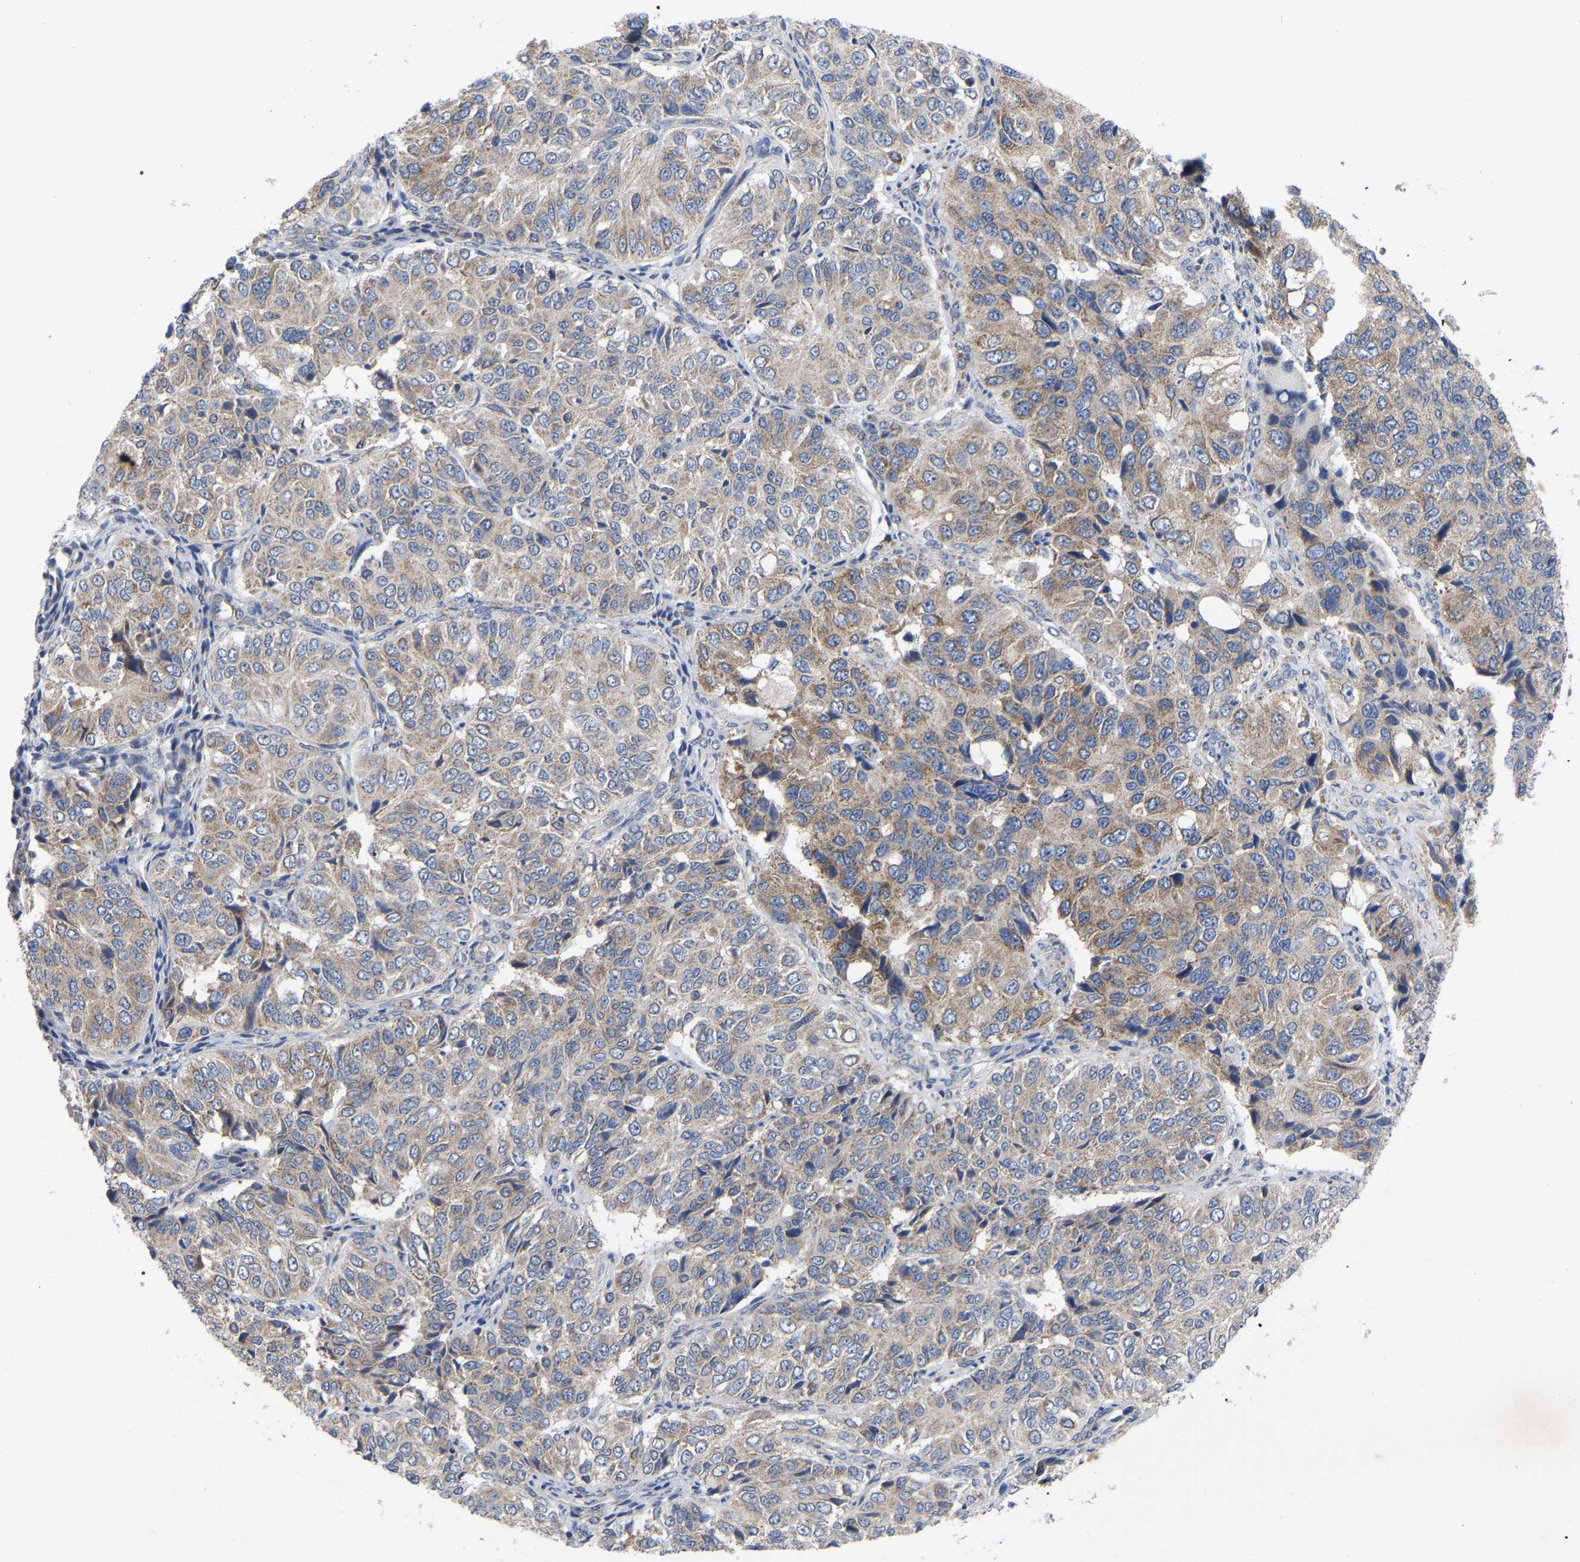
{"staining": {"intensity": "weak", "quantity": "25%-75%", "location": "cytoplasmic/membranous"}, "tissue": "ovarian cancer", "cell_type": "Tumor cells", "image_type": "cancer", "snomed": [{"axis": "morphology", "description": "Carcinoma, endometroid"}, {"axis": "topography", "description": "Ovary"}], "caption": "Tumor cells reveal low levels of weak cytoplasmic/membranous staining in approximately 25%-75% of cells in human ovarian endometroid carcinoma.", "gene": "TCP1", "patient": {"sex": "female", "age": 51}}